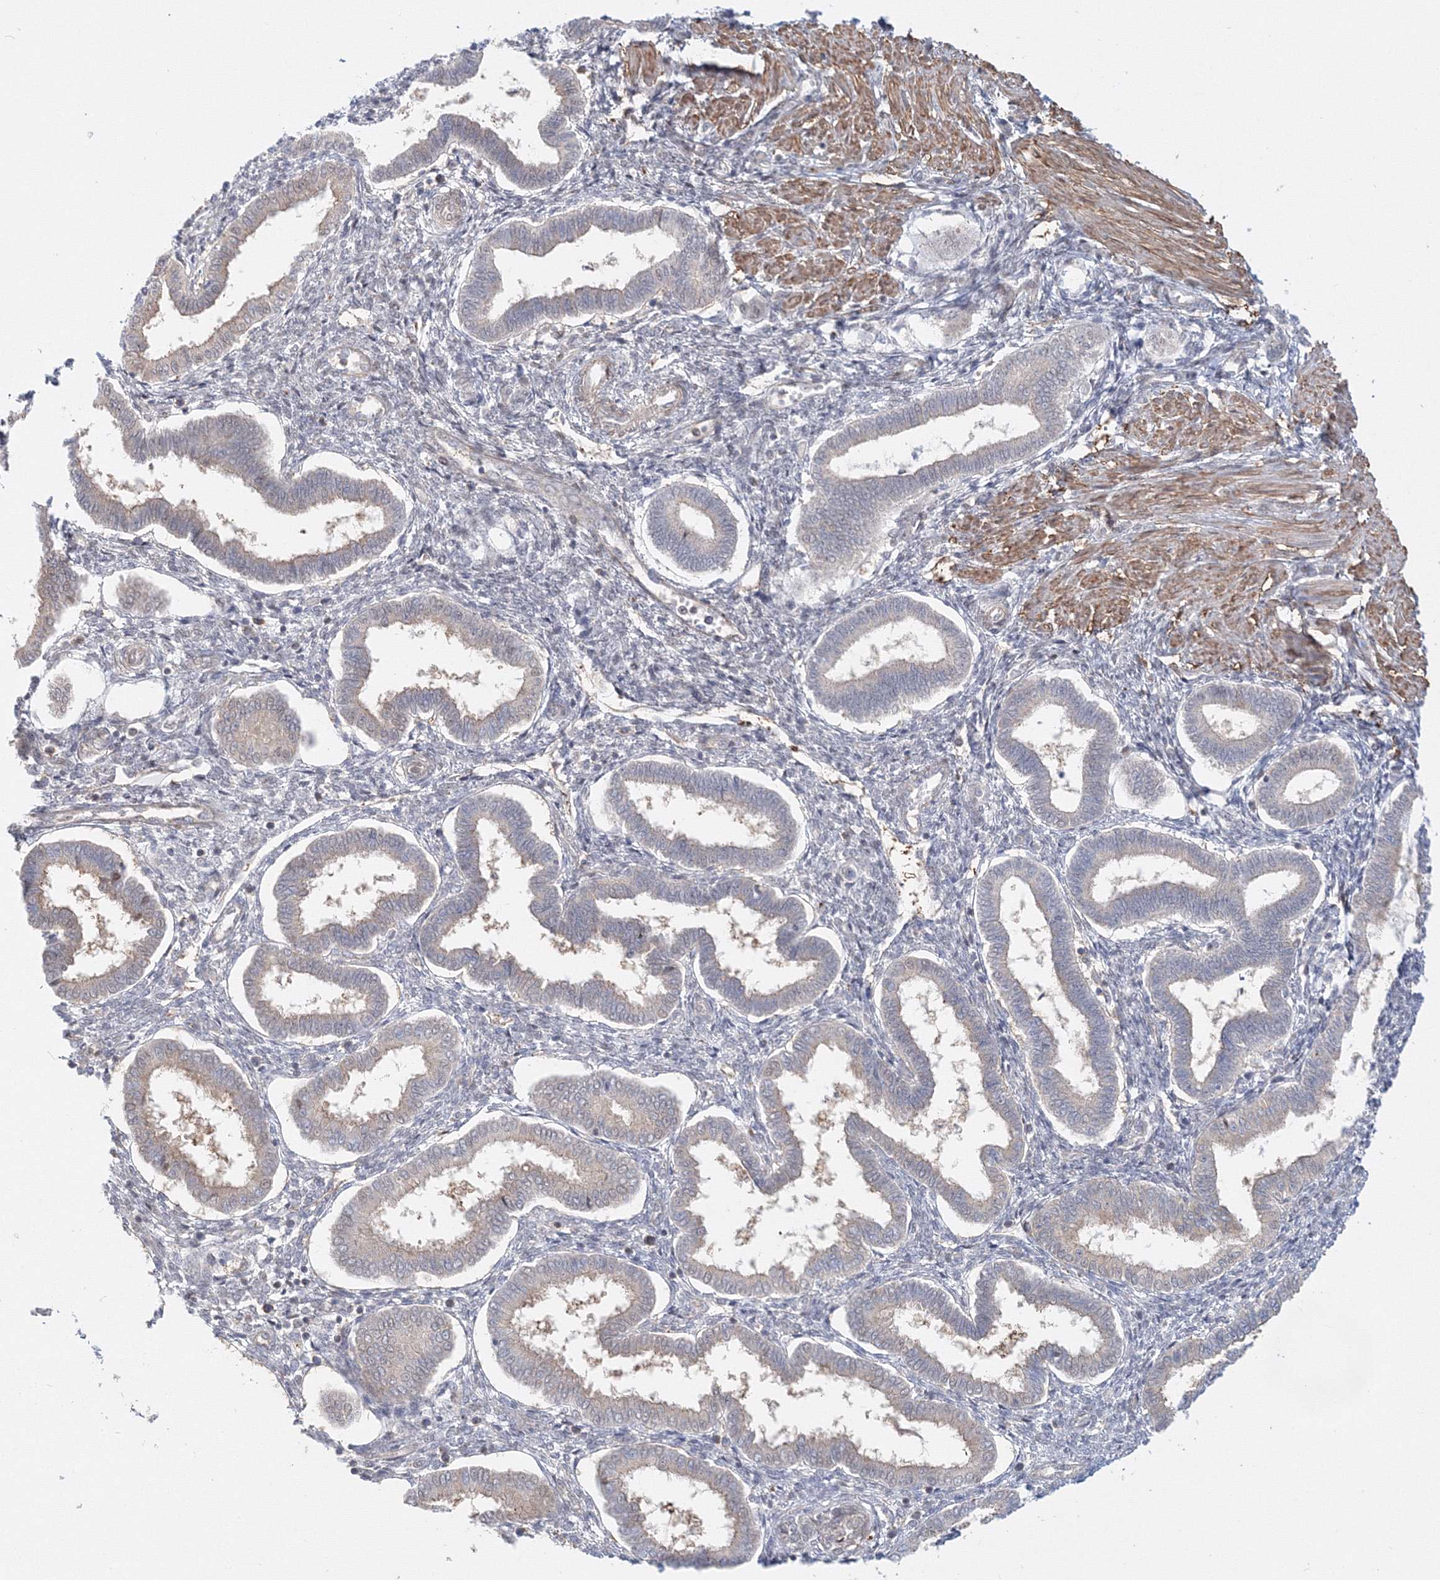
{"staining": {"intensity": "weak", "quantity": "<25%", "location": "nuclear"}, "tissue": "endometrium", "cell_type": "Cells in endometrial stroma", "image_type": "normal", "snomed": [{"axis": "morphology", "description": "Normal tissue, NOS"}, {"axis": "topography", "description": "Endometrium"}], "caption": "A photomicrograph of human endometrium is negative for staining in cells in endometrial stroma. The staining is performed using DAB brown chromogen with nuclei counter-stained in using hematoxylin.", "gene": "ARHGAP21", "patient": {"sex": "female", "age": 24}}